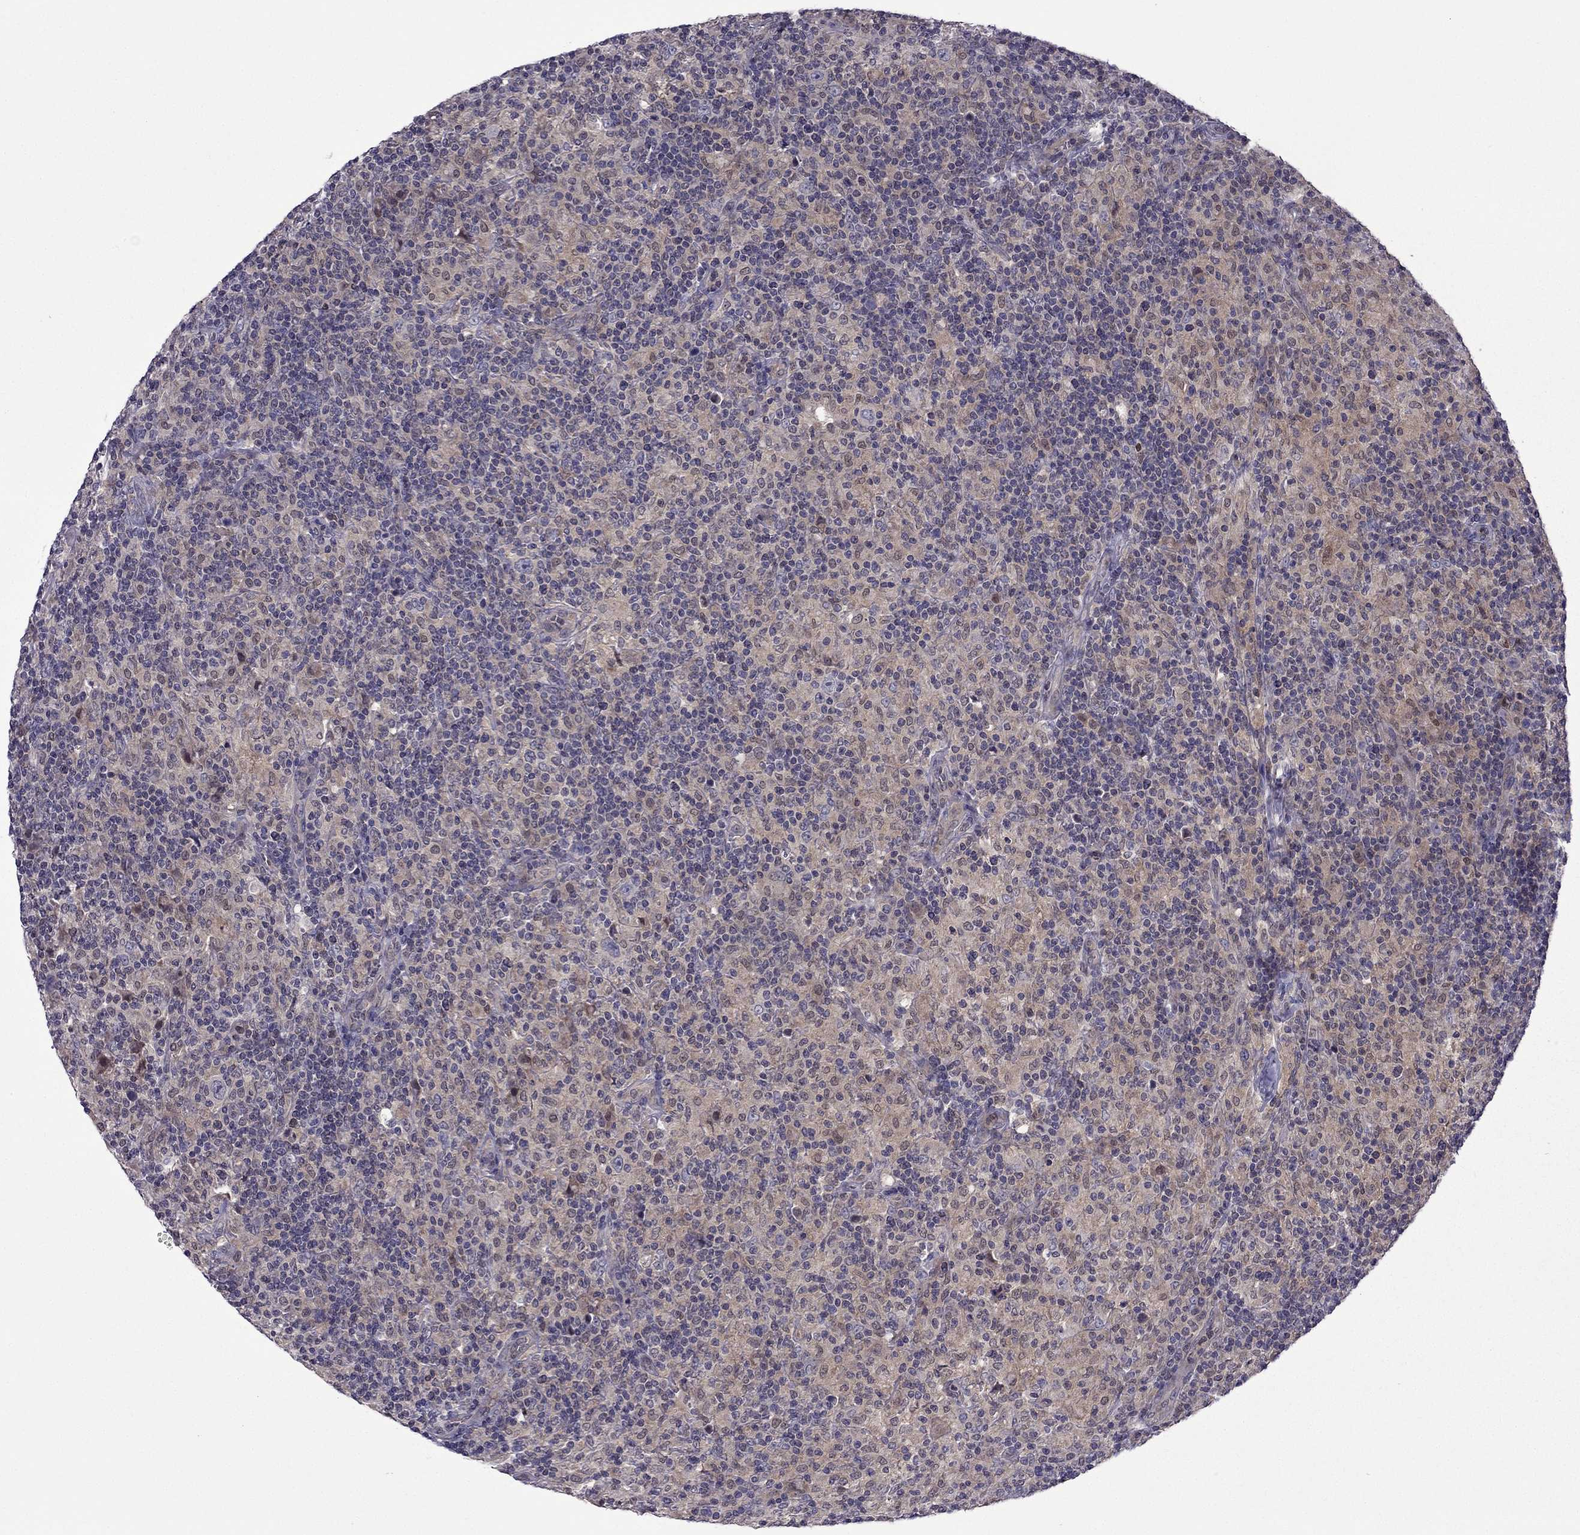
{"staining": {"intensity": "negative", "quantity": "none", "location": "none"}, "tissue": "lymphoma", "cell_type": "Tumor cells", "image_type": "cancer", "snomed": [{"axis": "morphology", "description": "Hodgkin's disease, NOS"}, {"axis": "topography", "description": "Lymph node"}], "caption": "Immunohistochemical staining of human lymphoma exhibits no significant expression in tumor cells.", "gene": "CDK5", "patient": {"sex": "male", "age": 70}}